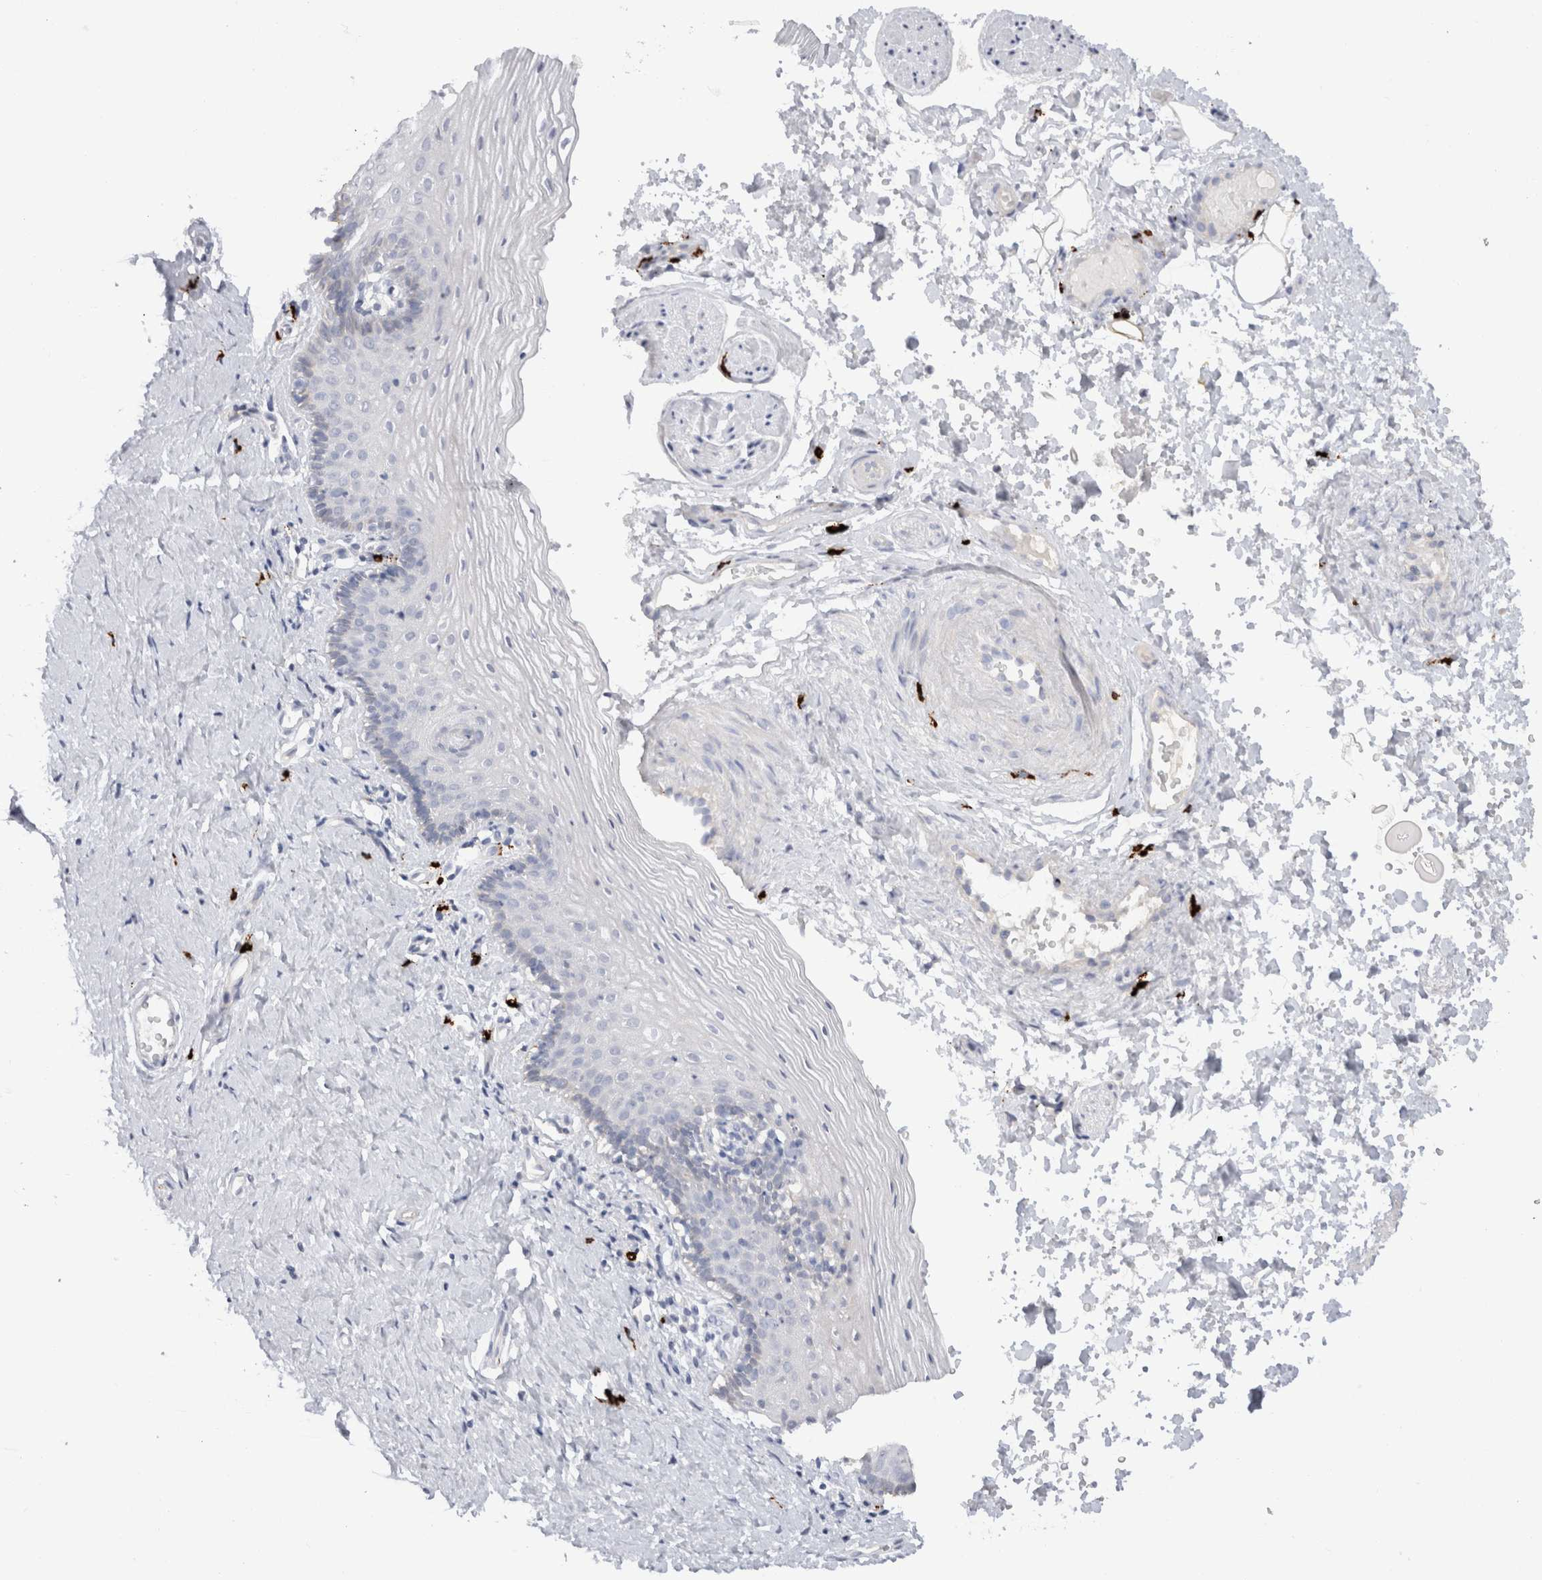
{"staining": {"intensity": "negative", "quantity": "none", "location": "none"}, "tissue": "vagina", "cell_type": "Squamous epithelial cells", "image_type": "normal", "snomed": [{"axis": "morphology", "description": "Normal tissue, NOS"}, {"axis": "topography", "description": "Vagina"}], "caption": "Immunohistochemical staining of benign vagina exhibits no significant staining in squamous epithelial cells.", "gene": "SPINK2", "patient": {"sex": "female", "age": 32}}